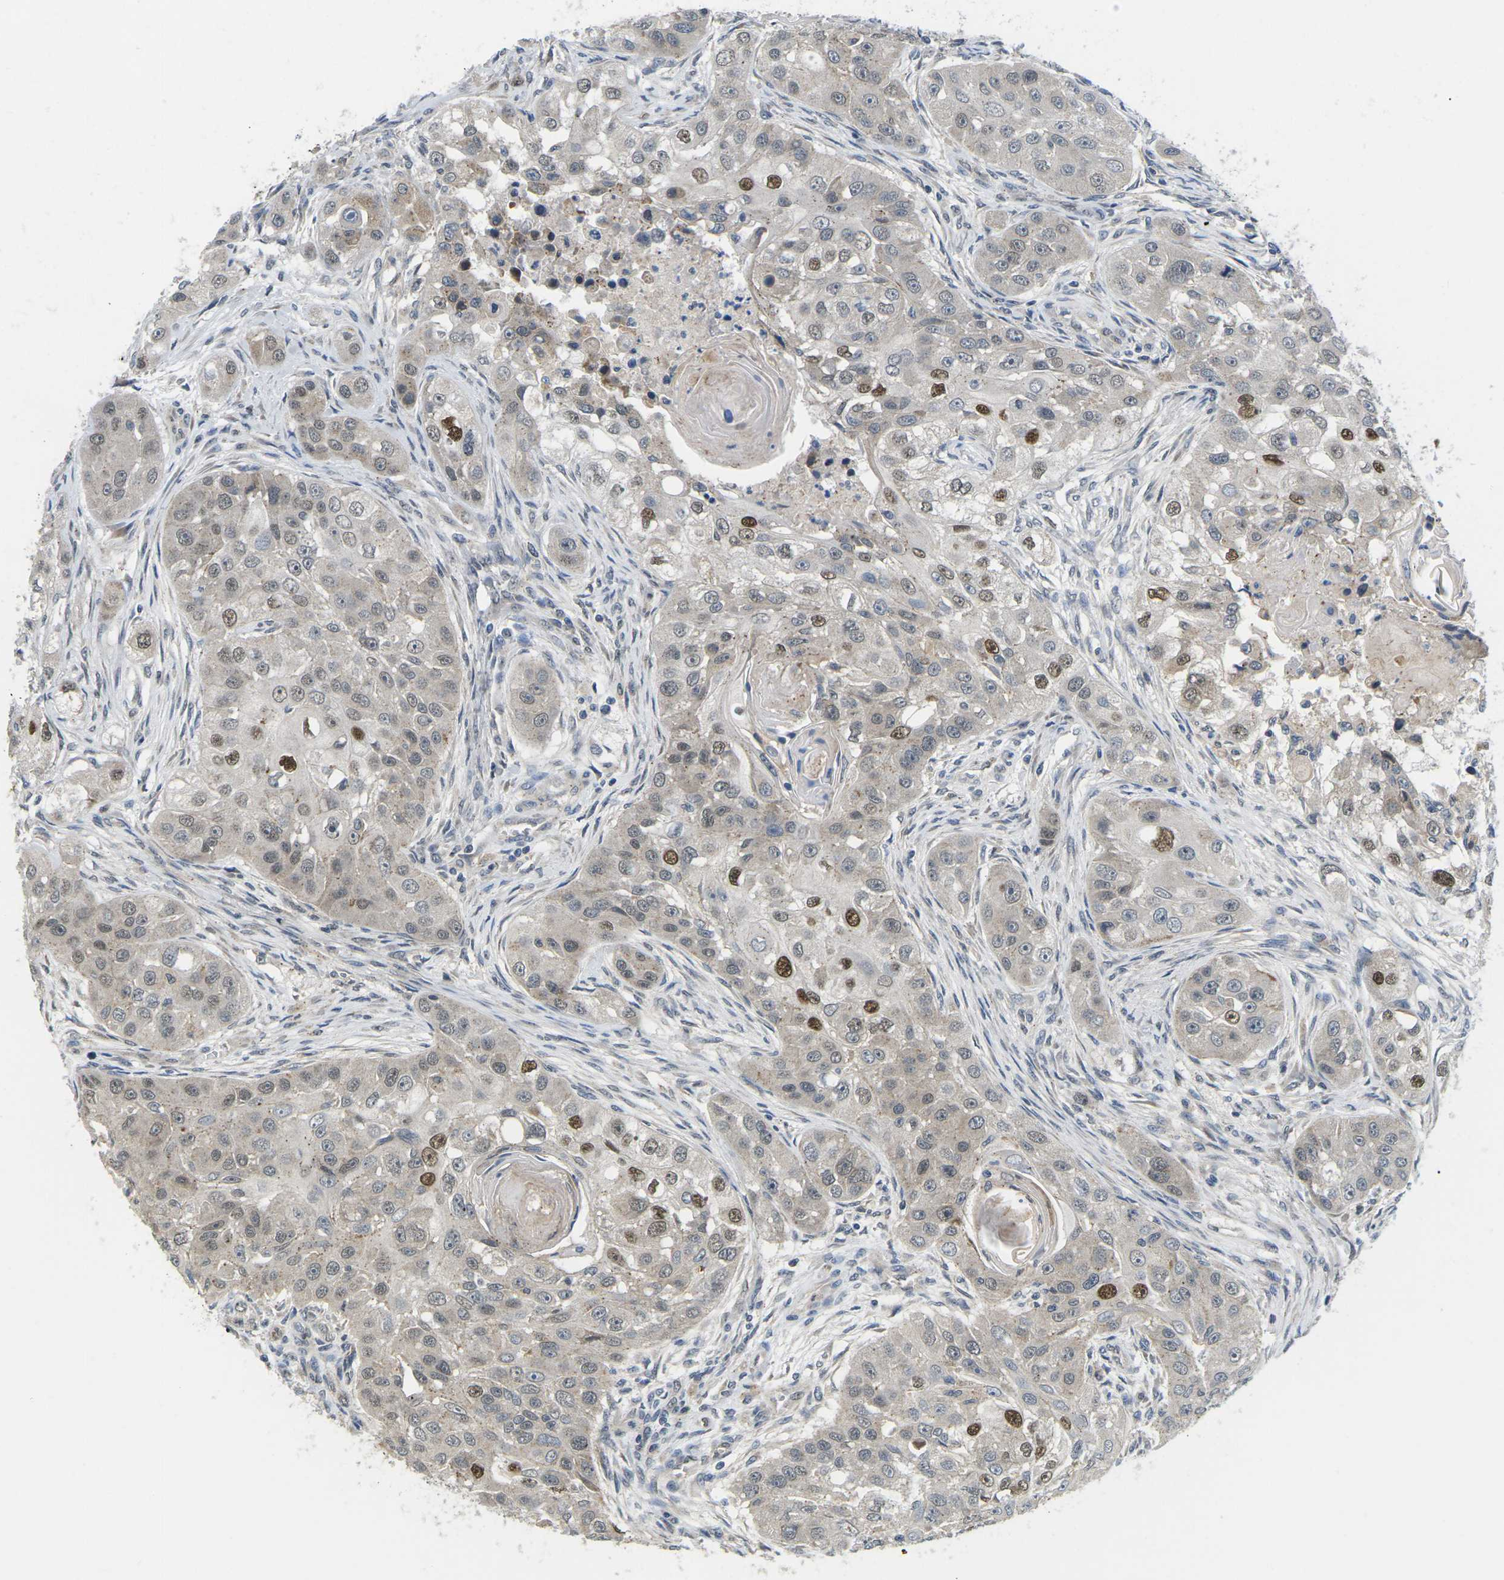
{"staining": {"intensity": "moderate", "quantity": "25%-75%", "location": "nuclear"}, "tissue": "head and neck cancer", "cell_type": "Tumor cells", "image_type": "cancer", "snomed": [{"axis": "morphology", "description": "Normal tissue, NOS"}, {"axis": "morphology", "description": "Squamous cell carcinoma, NOS"}, {"axis": "topography", "description": "Skeletal muscle"}, {"axis": "topography", "description": "Head-Neck"}], "caption": "Protein expression analysis of human squamous cell carcinoma (head and neck) reveals moderate nuclear positivity in about 25%-75% of tumor cells.", "gene": "ERBB4", "patient": {"sex": "male", "age": 51}}